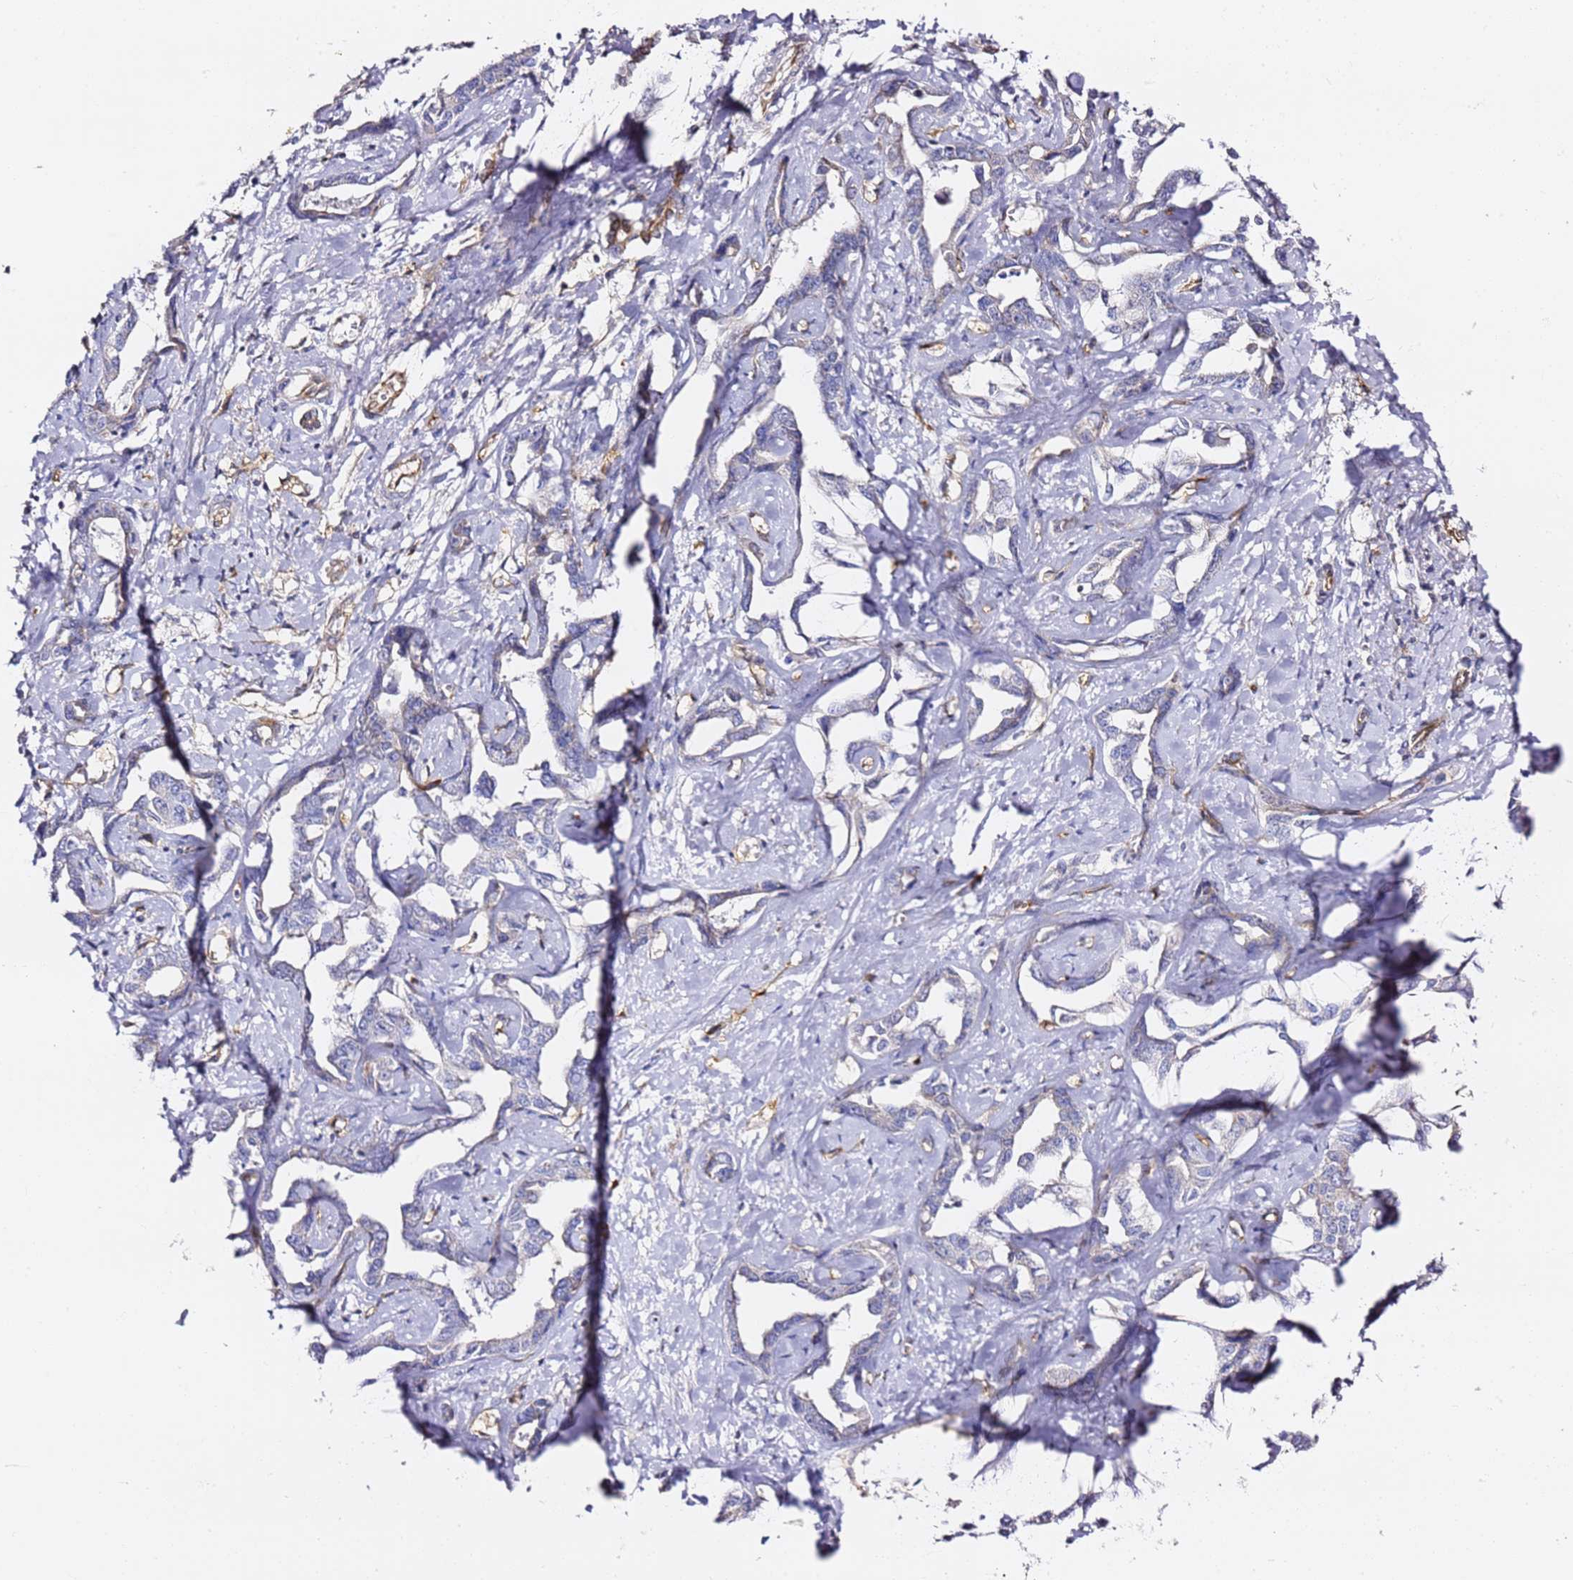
{"staining": {"intensity": "negative", "quantity": "none", "location": "none"}, "tissue": "liver cancer", "cell_type": "Tumor cells", "image_type": "cancer", "snomed": [{"axis": "morphology", "description": "Cholangiocarcinoma"}, {"axis": "topography", "description": "Liver"}], "caption": "Tumor cells are negative for protein expression in human liver cancer (cholangiocarcinoma).", "gene": "KIF7", "patient": {"sex": "male", "age": 59}}